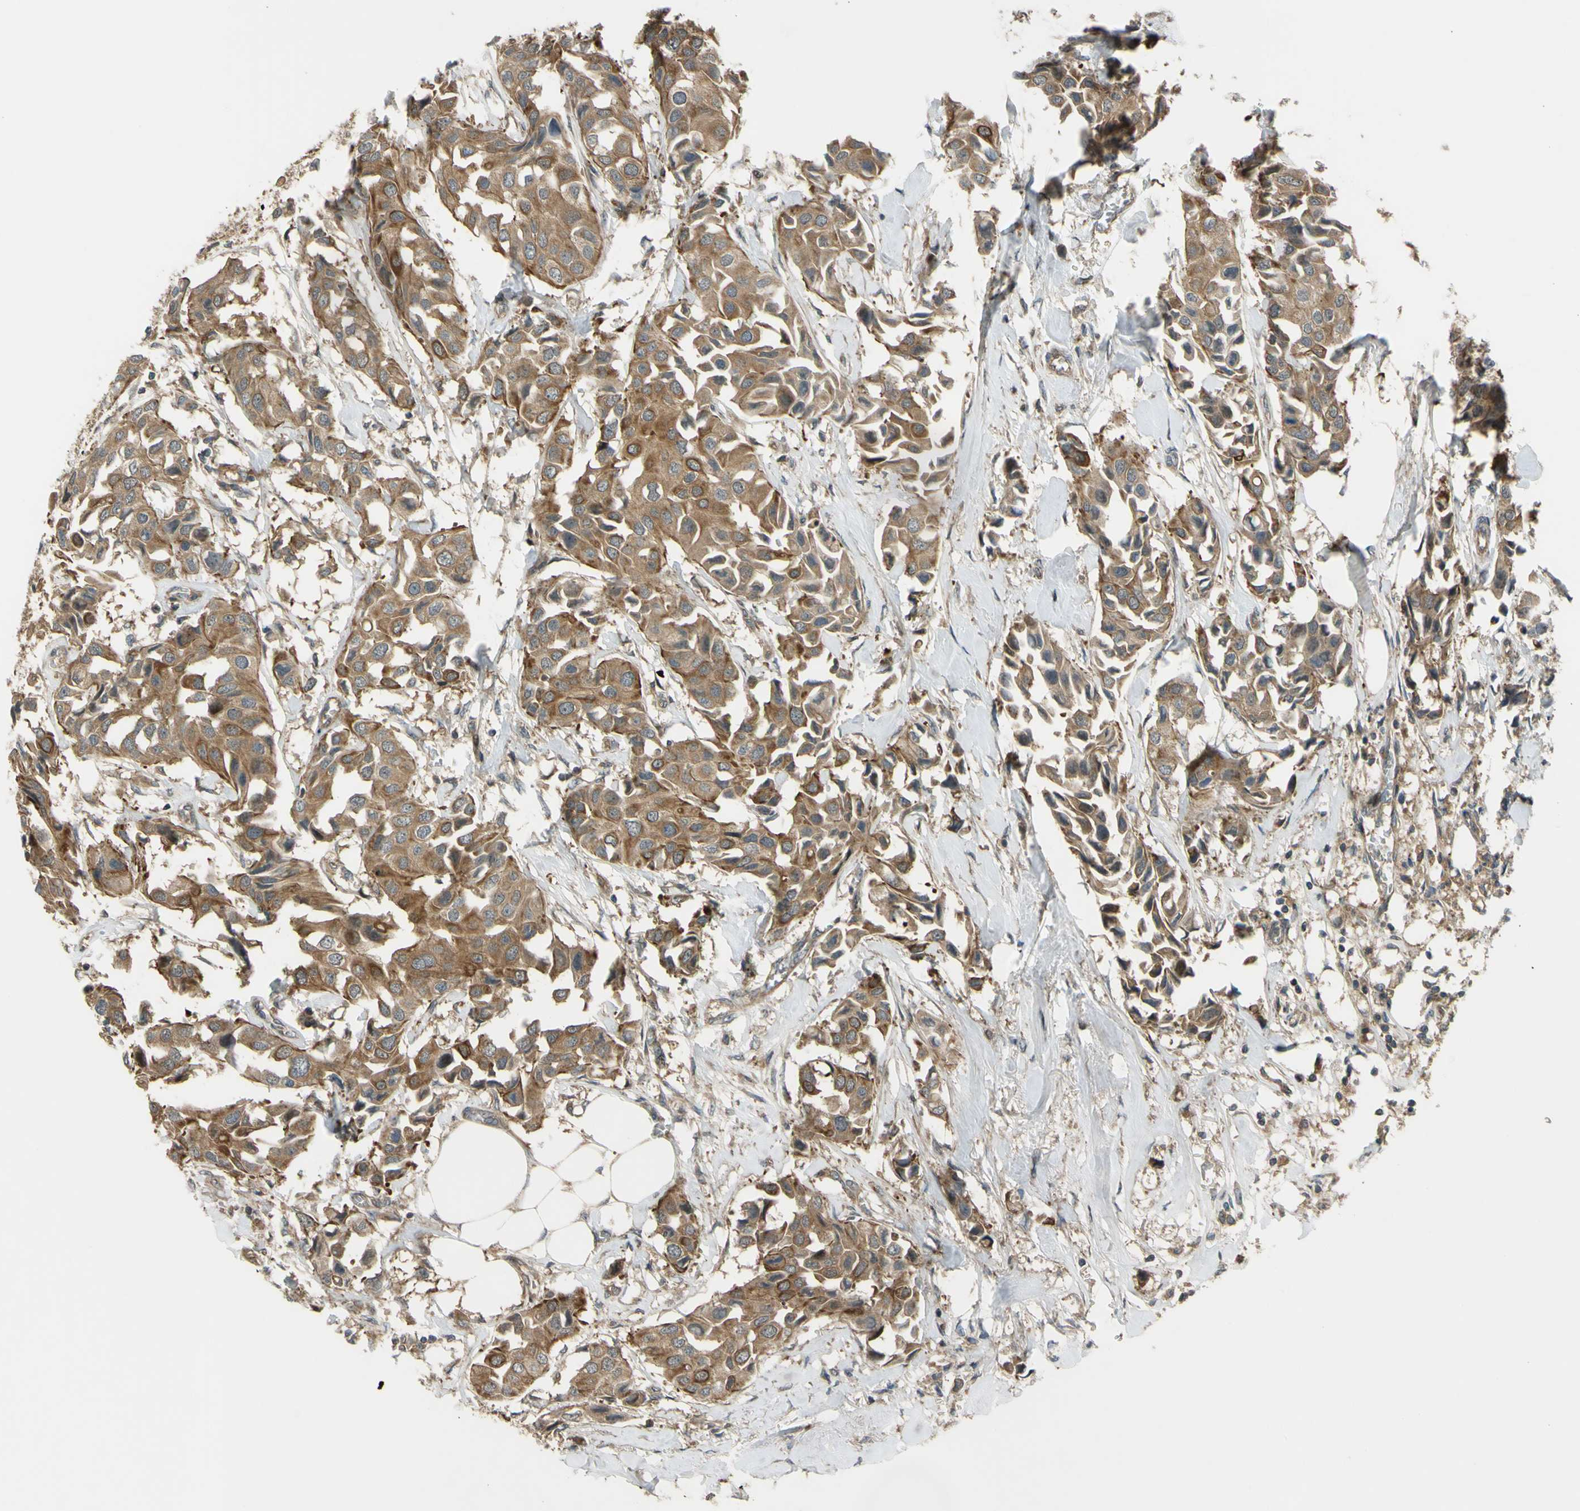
{"staining": {"intensity": "moderate", "quantity": ">75%", "location": "cytoplasmic/membranous"}, "tissue": "breast cancer", "cell_type": "Tumor cells", "image_type": "cancer", "snomed": [{"axis": "morphology", "description": "Duct carcinoma"}, {"axis": "topography", "description": "Breast"}], "caption": "Brown immunohistochemical staining in breast cancer (invasive ductal carcinoma) demonstrates moderate cytoplasmic/membranous staining in about >75% of tumor cells.", "gene": "FLII", "patient": {"sex": "female", "age": 80}}